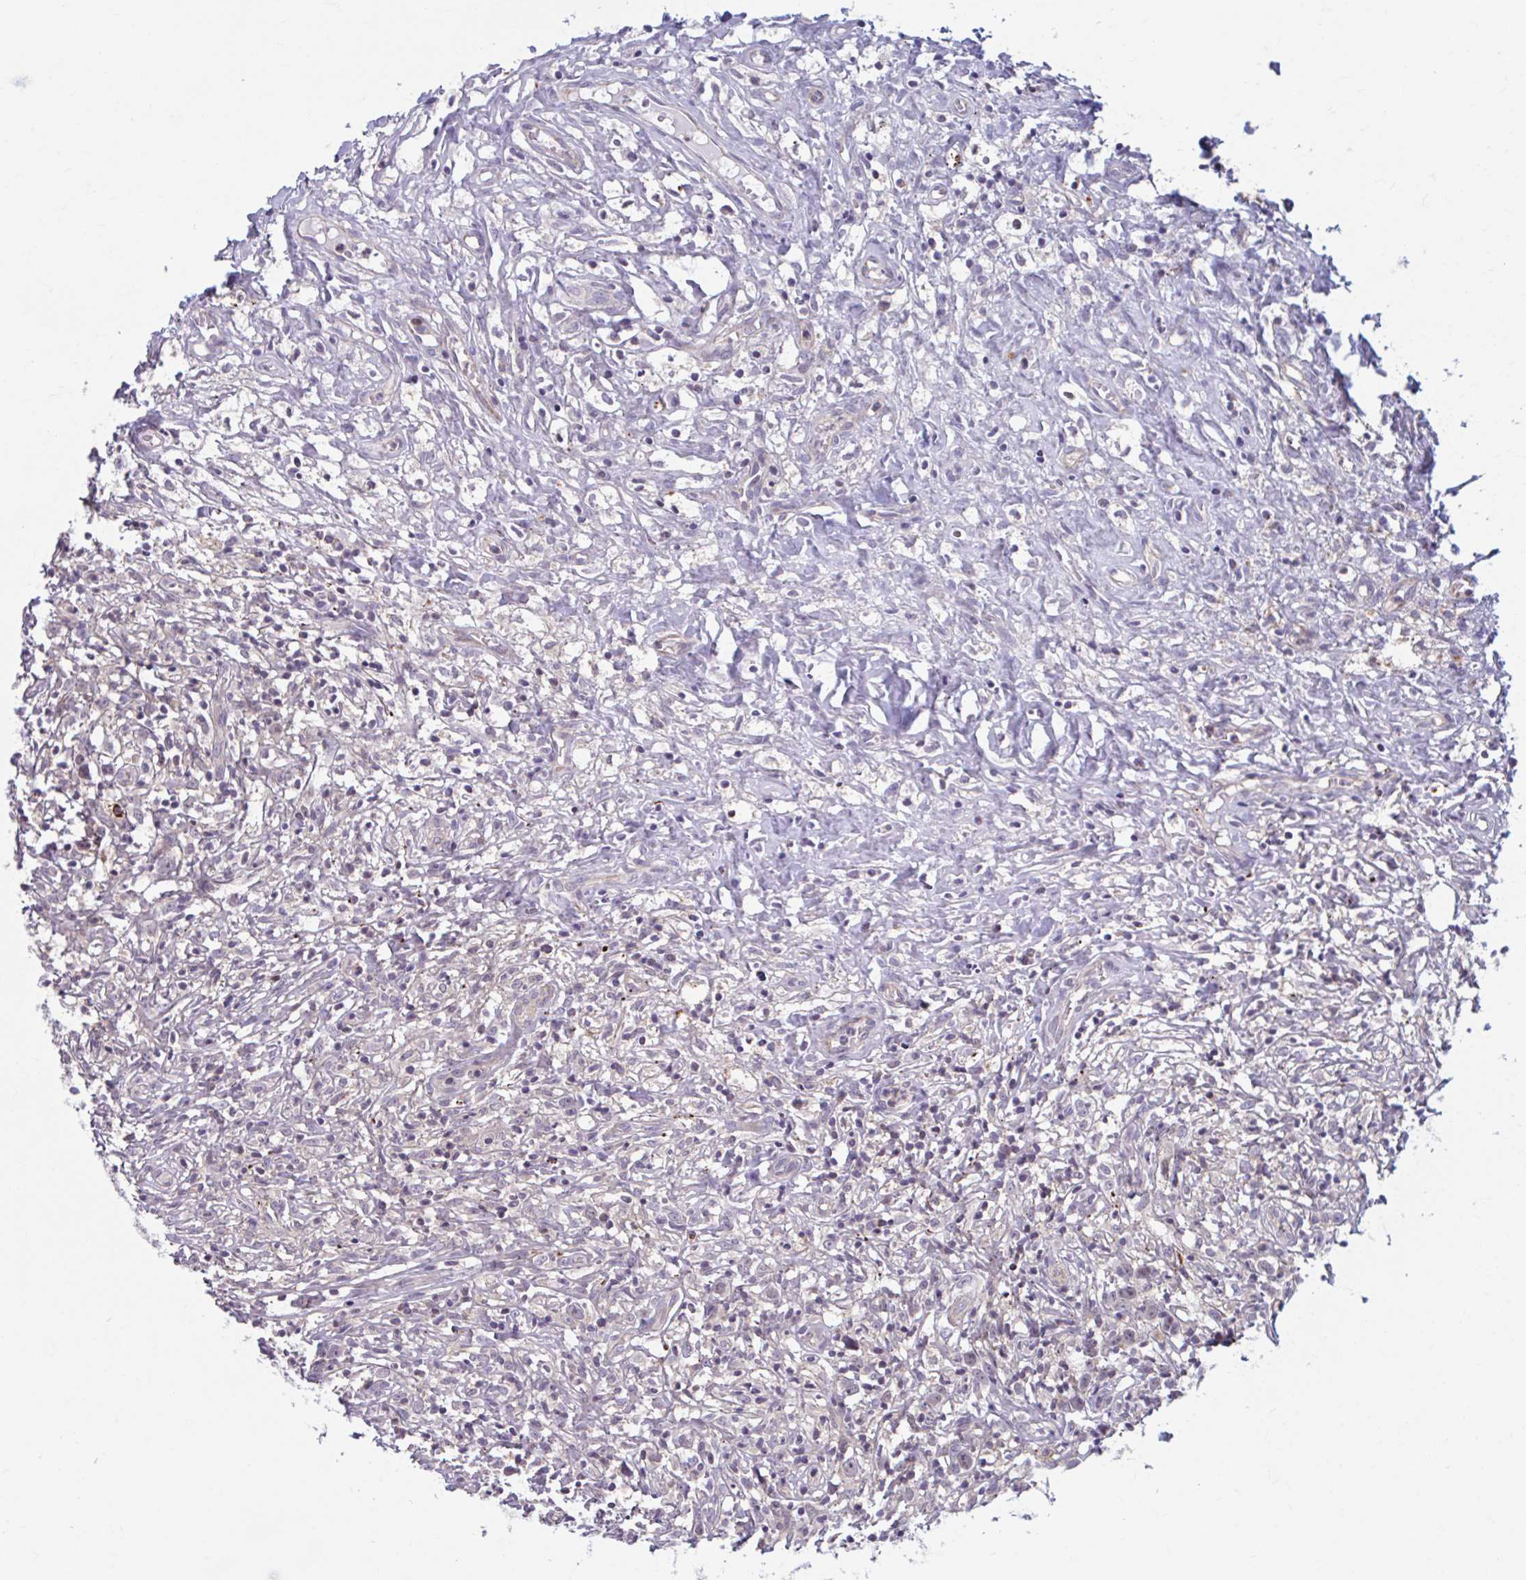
{"staining": {"intensity": "negative", "quantity": "none", "location": "none"}, "tissue": "lymphoma", "cell_type": "Tumor cells", "image_type": "cancer", "snomed": [{"axis": "morphology", "description": "Hodgkin's disease, NOS"}, {"axis": "topography", "description": "No Tissue"}], "caption": "Micrograph shows no protein positivity in tumor cells of lymphoma tissue.", "gene": "ADAT3", "patient": {"sex": "female", "age": 21}}